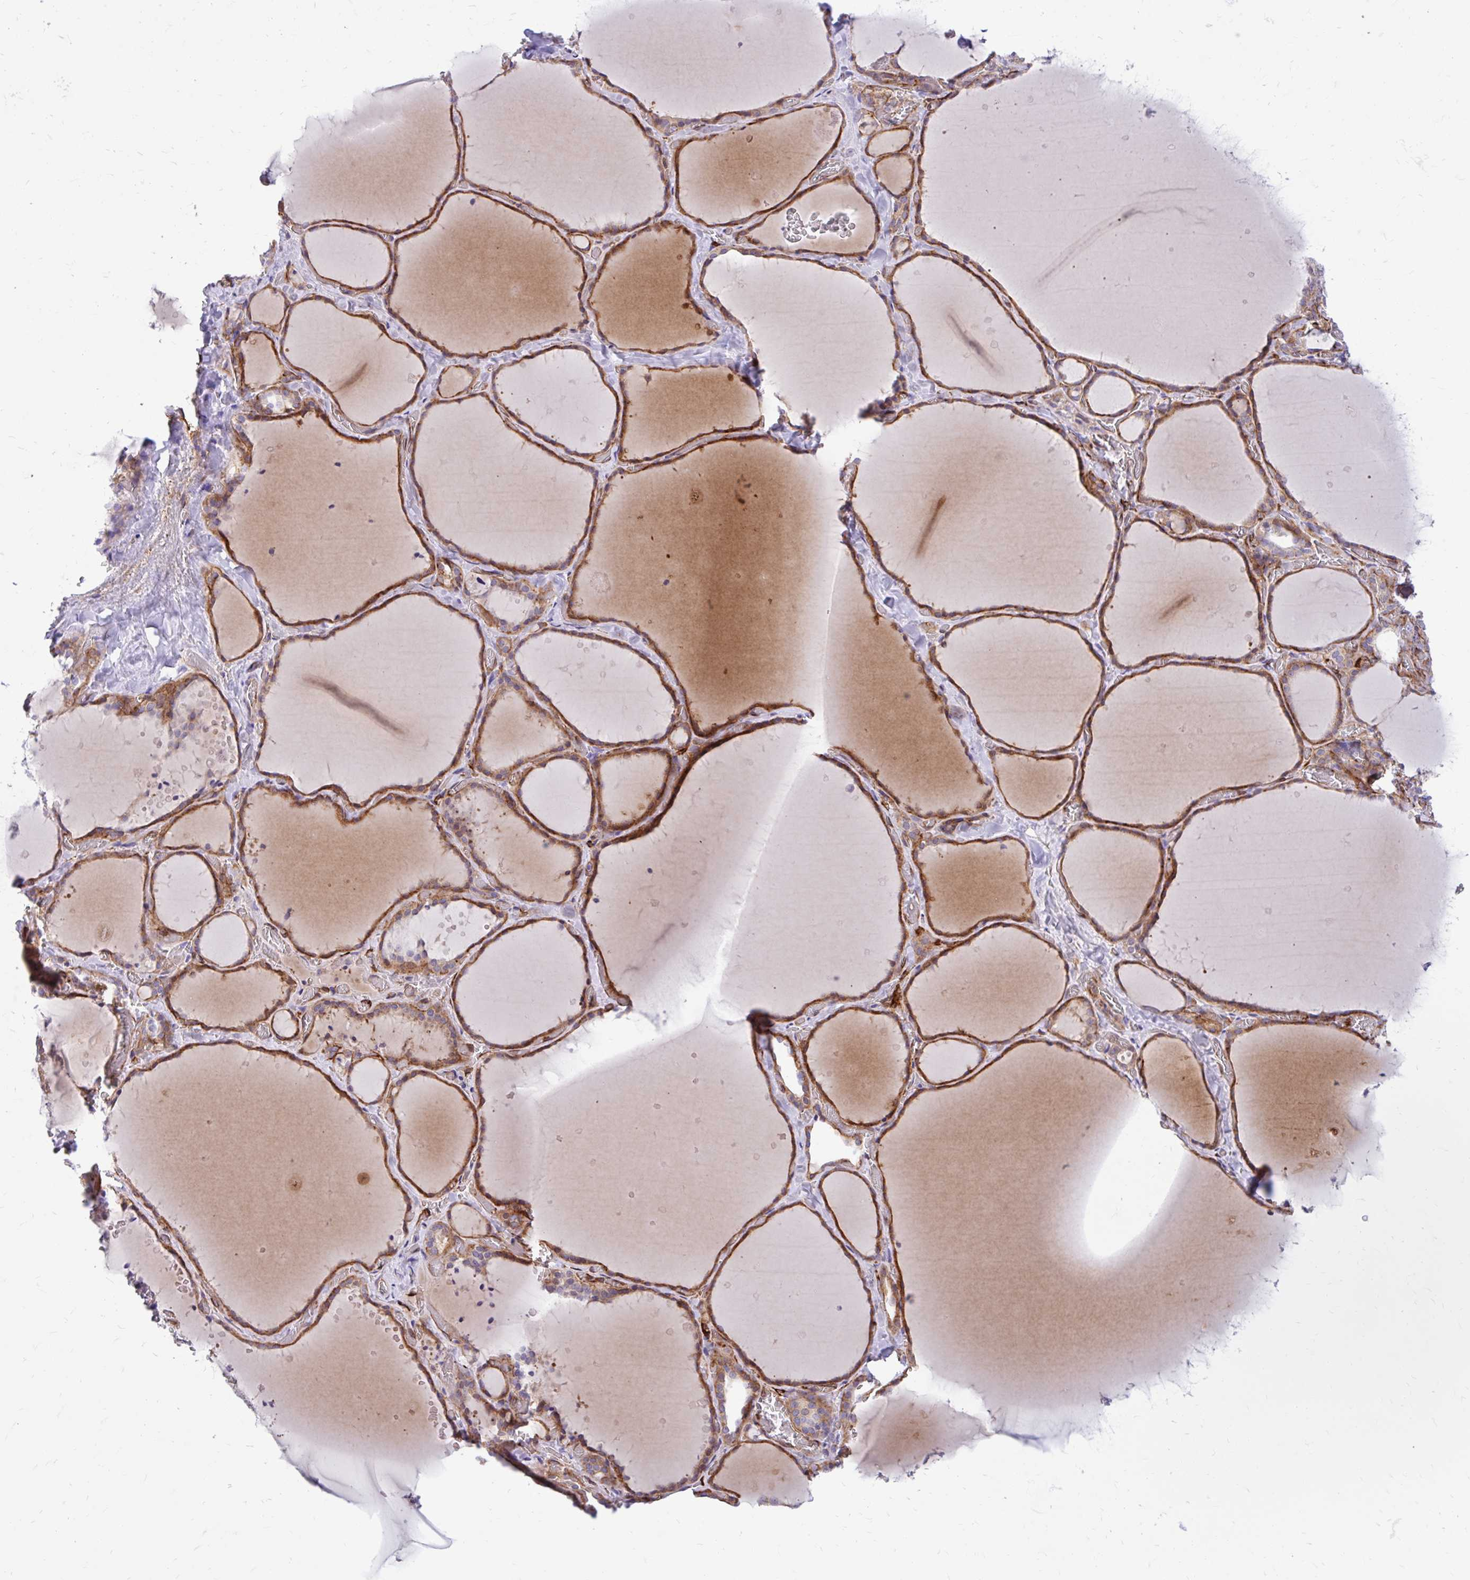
{"staining": {"intensity": "moderate", "quantity": ">75%", "location": "cytoplasmic/membranous"}, "tissue": "thyroid gland", "cell_type": "Glandular cells", "image_type": "normal", "snomed": [{"axis": "morphology", "description": "Normal tissue, NOS"}, {"axis": "topography", "description": "Thyroid gland"}], "caption": "Glandular cells exhibit medium levels of moderate cytoplasmic/membranous staining in about >75% of cells in unremarkable human thyroid gland.", "gene": "ESPNL", "patient": {"sex": "female", "age": 36}}